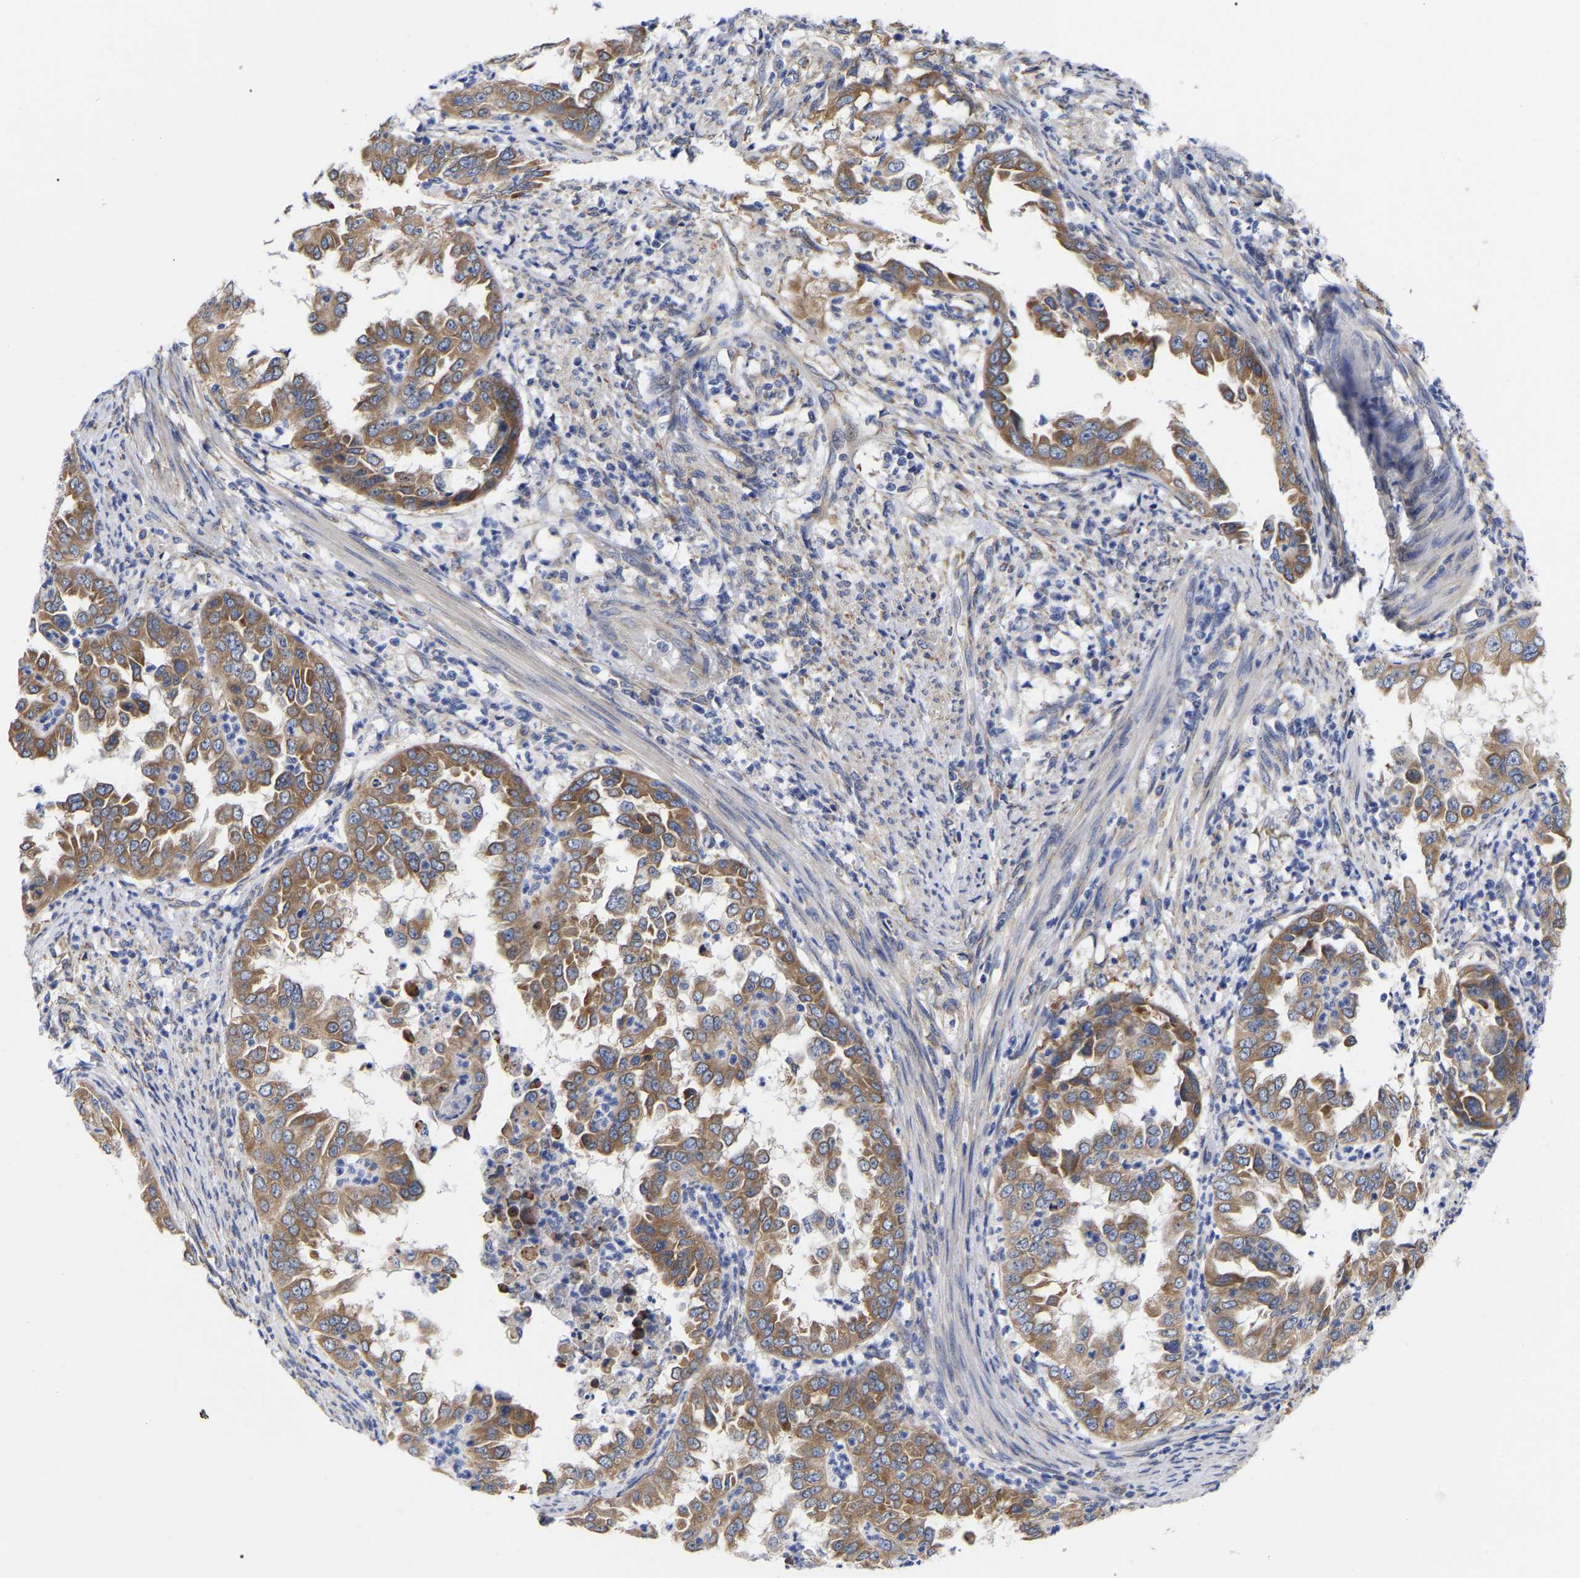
{"staining": {"intensity": "moderate", "quantity": ">75%", "location": "cytoplasmic/membranous"}, "tissue": "endometrial cancer", "cell_type": "Tumor cells", "image_type": "cancer", "snomed": [{"axis": "morphology", "description": "Adenocarcinoma, NOS"}, {"axis": "topography", "description": "Endometrium"}], "caption": "Adenocarcinoma (endometrial) tissue displays moderate cytoplasmic/membranous expression in about >75% of tumor cells The staining is performed using DAB brown chromogen to label protein expression. The nuclei are counter-stained blue using hematoxylin.", "gene": "CFAP298", "patient": {"sex": "female", "age": 85}}